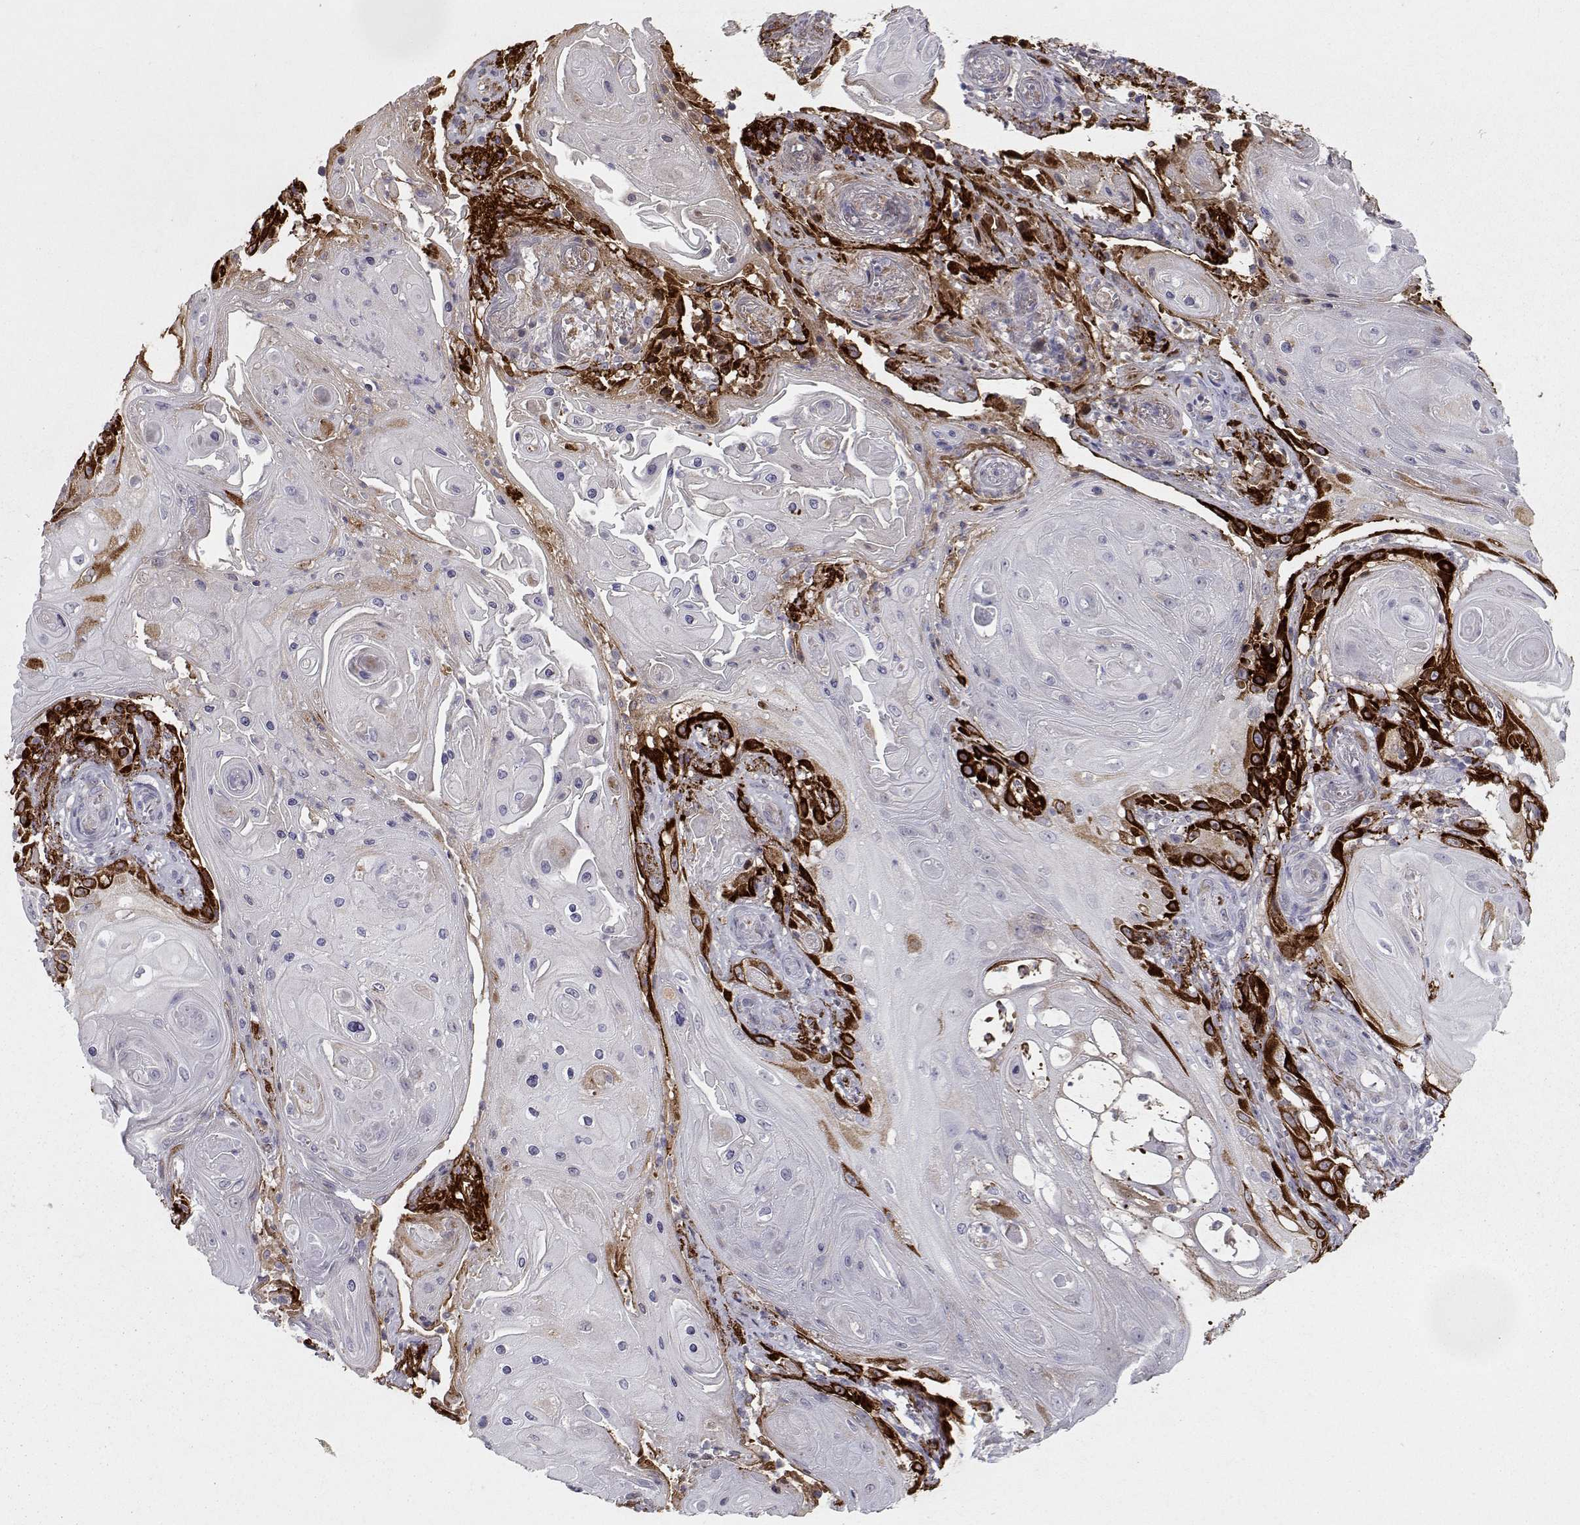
{"staining": {"intensity": "strong", "quantity": "25%-75%", "location": "cytoplasmic/membranous"}, "tissue": "skin cancer", "cell_type": "Tumor cells", "image_type": "cancer", "snomed": [{"axis": "morphology", "description": "Squamous cell carcinoma, NOS"}, {"axis": "topography", "description": "Skin"}], "caption": "The image reveals staining of squamous cell carcinoma (skin), revealing strong cytoplasmic/membranous protein expression (brown color) within tumor cells.", "gene": "LAMB3", "patient": {"sex": "male", "age": 62}}